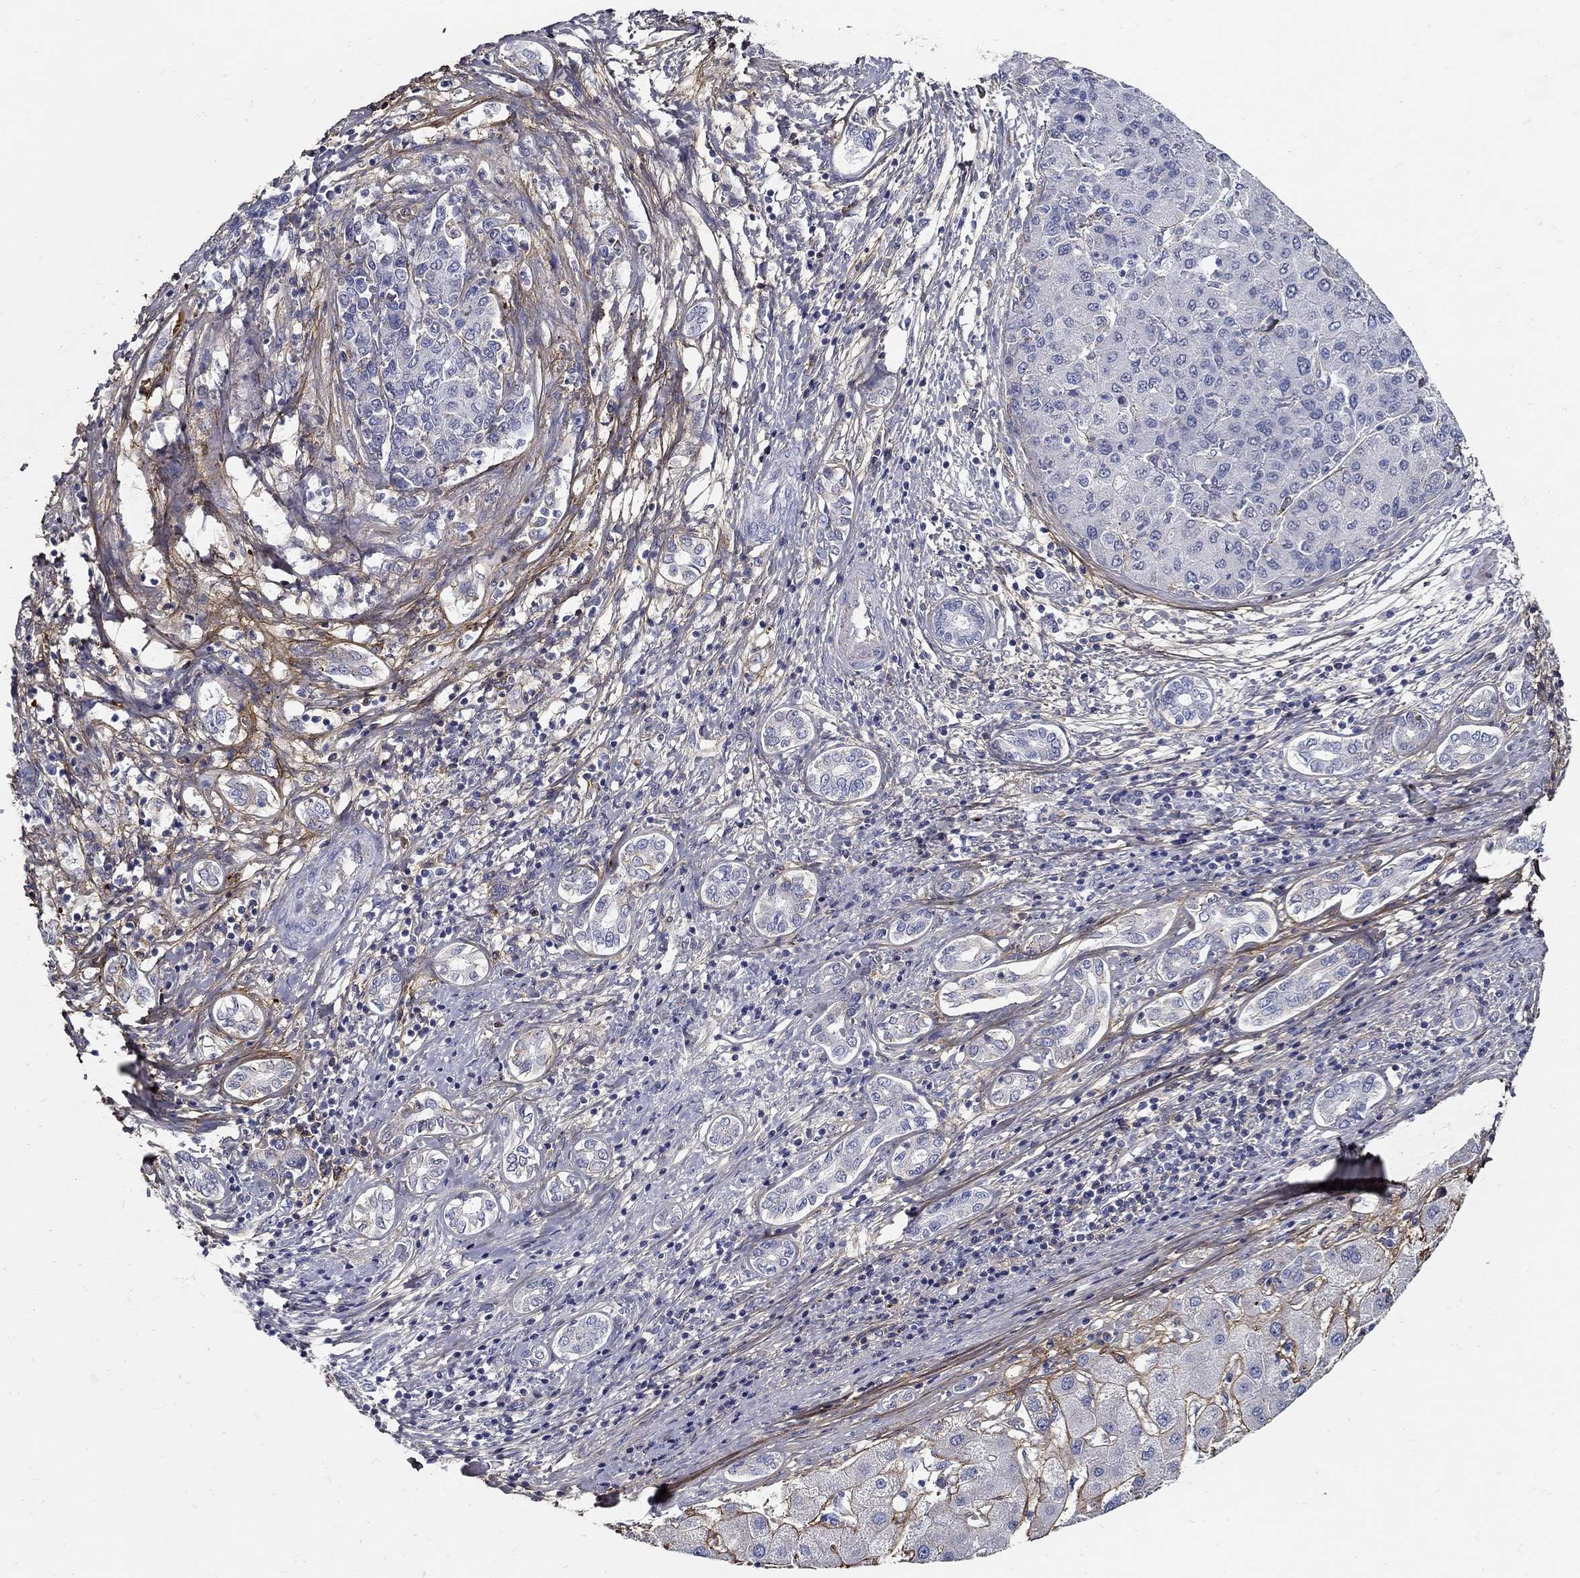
{"staining": {"intensity": "negative", "quantity": "none", "location": "none"}, "tissue": "liver cancer", "cell_type": "Tumor cells", "image_type": "cancer", "snomed": [{"axis": "morphology", "description": "Carcinoma, Hepatocellular, NOS"}, {"axis": "topography", "description": "Liver"}], "caption": "Liver cancer (hepatocellular carcinoma) was stained to show a protein in brown. There is no significant positivity in tumor cells.", "gene": "TGFBI", "patient": {"sex": "male", "age": 65}}